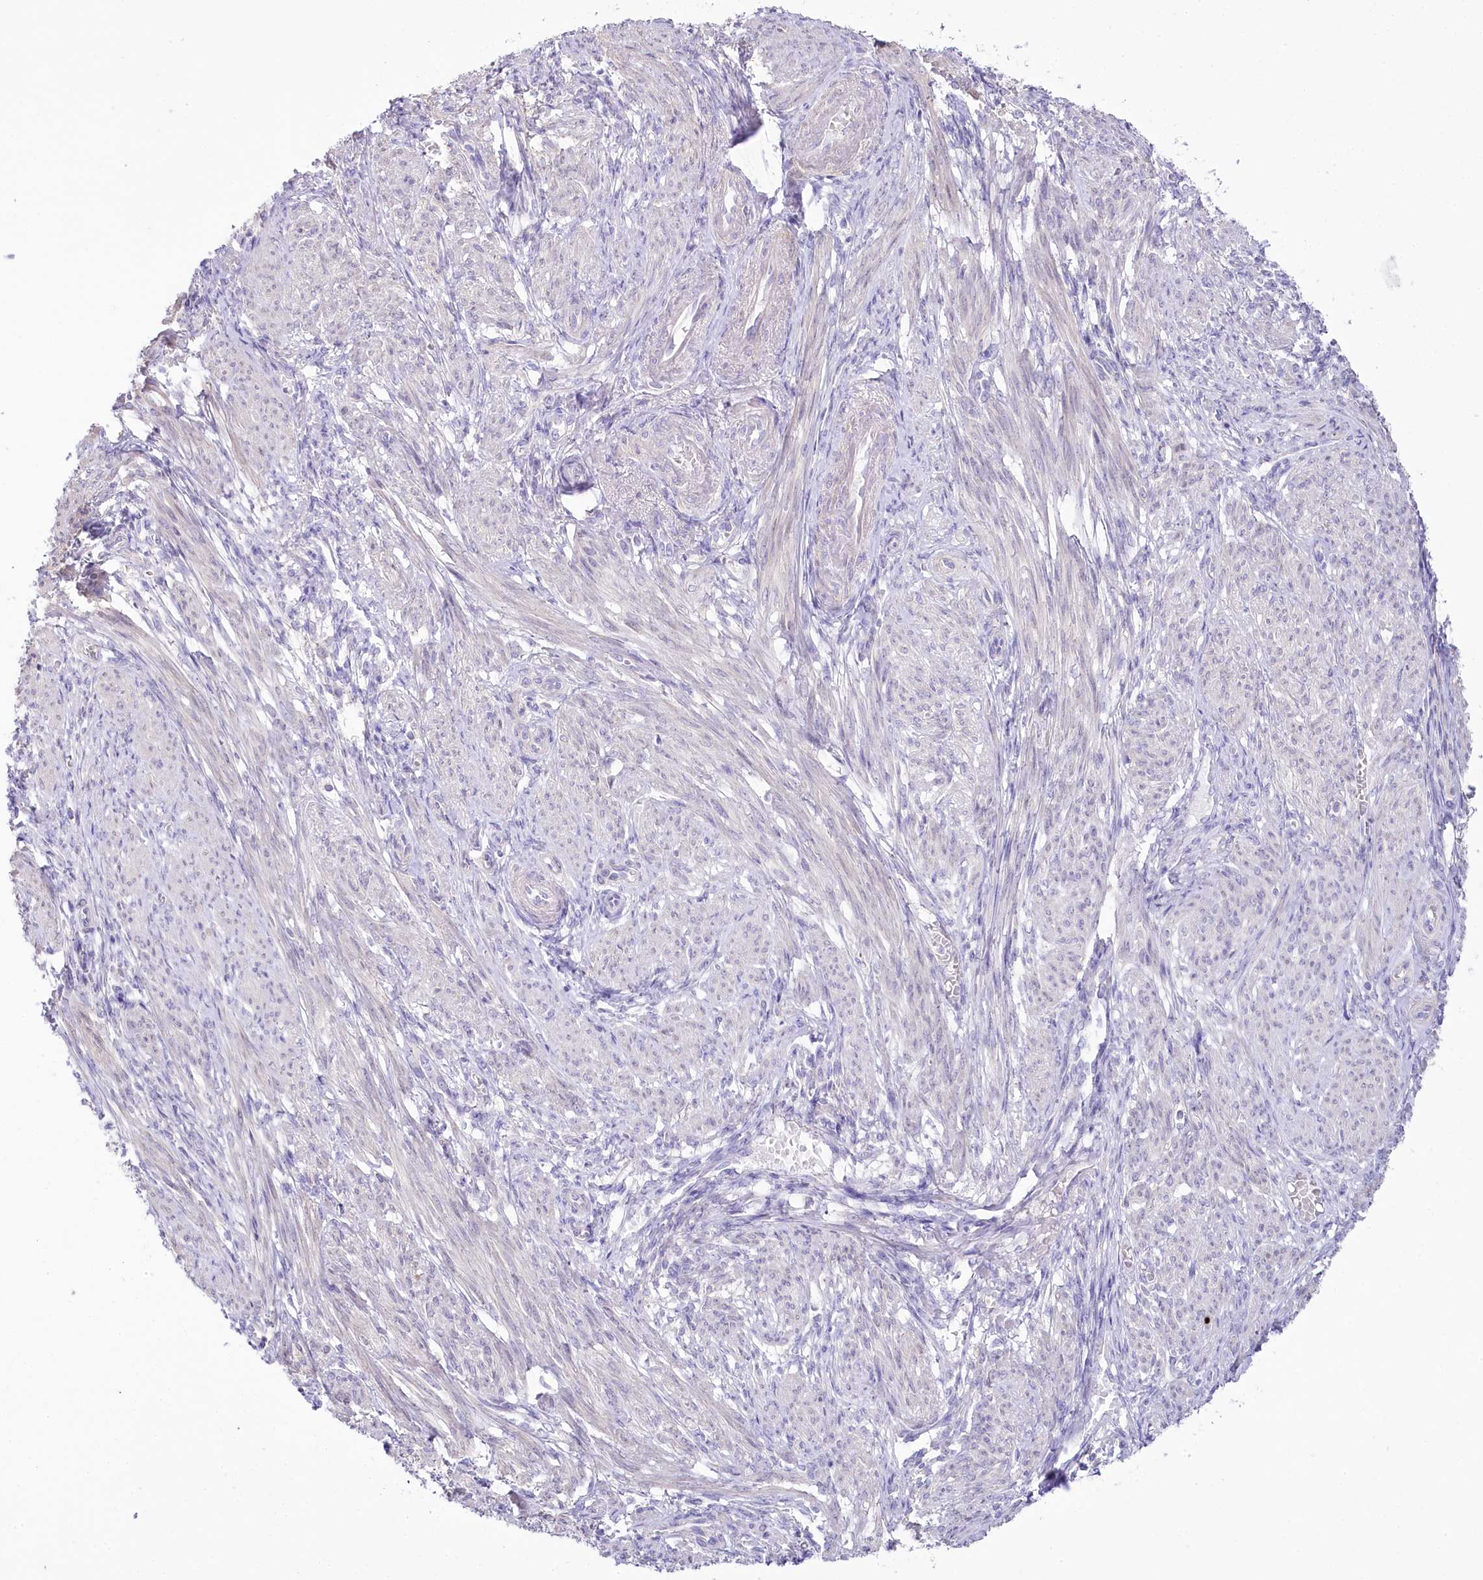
{"staining": {"intensity": "negative", "quantity": "none", "location": "none"}, "tissue": "smooth muscle", "cell_type": "Smooth muscle cells", "image_type": "normal", "snomed": [{"axis": "morphology", "description": "Normal tissue, NOS"}, {"axis": "topography", "description": "Smooth muscle"}], "caption": "Human smooth muscle stained for a protein using IHC shows no expression in smooth muscle cells.", "gene": "MYOZ1", "patient": {"sex": "female", "age": 39}}